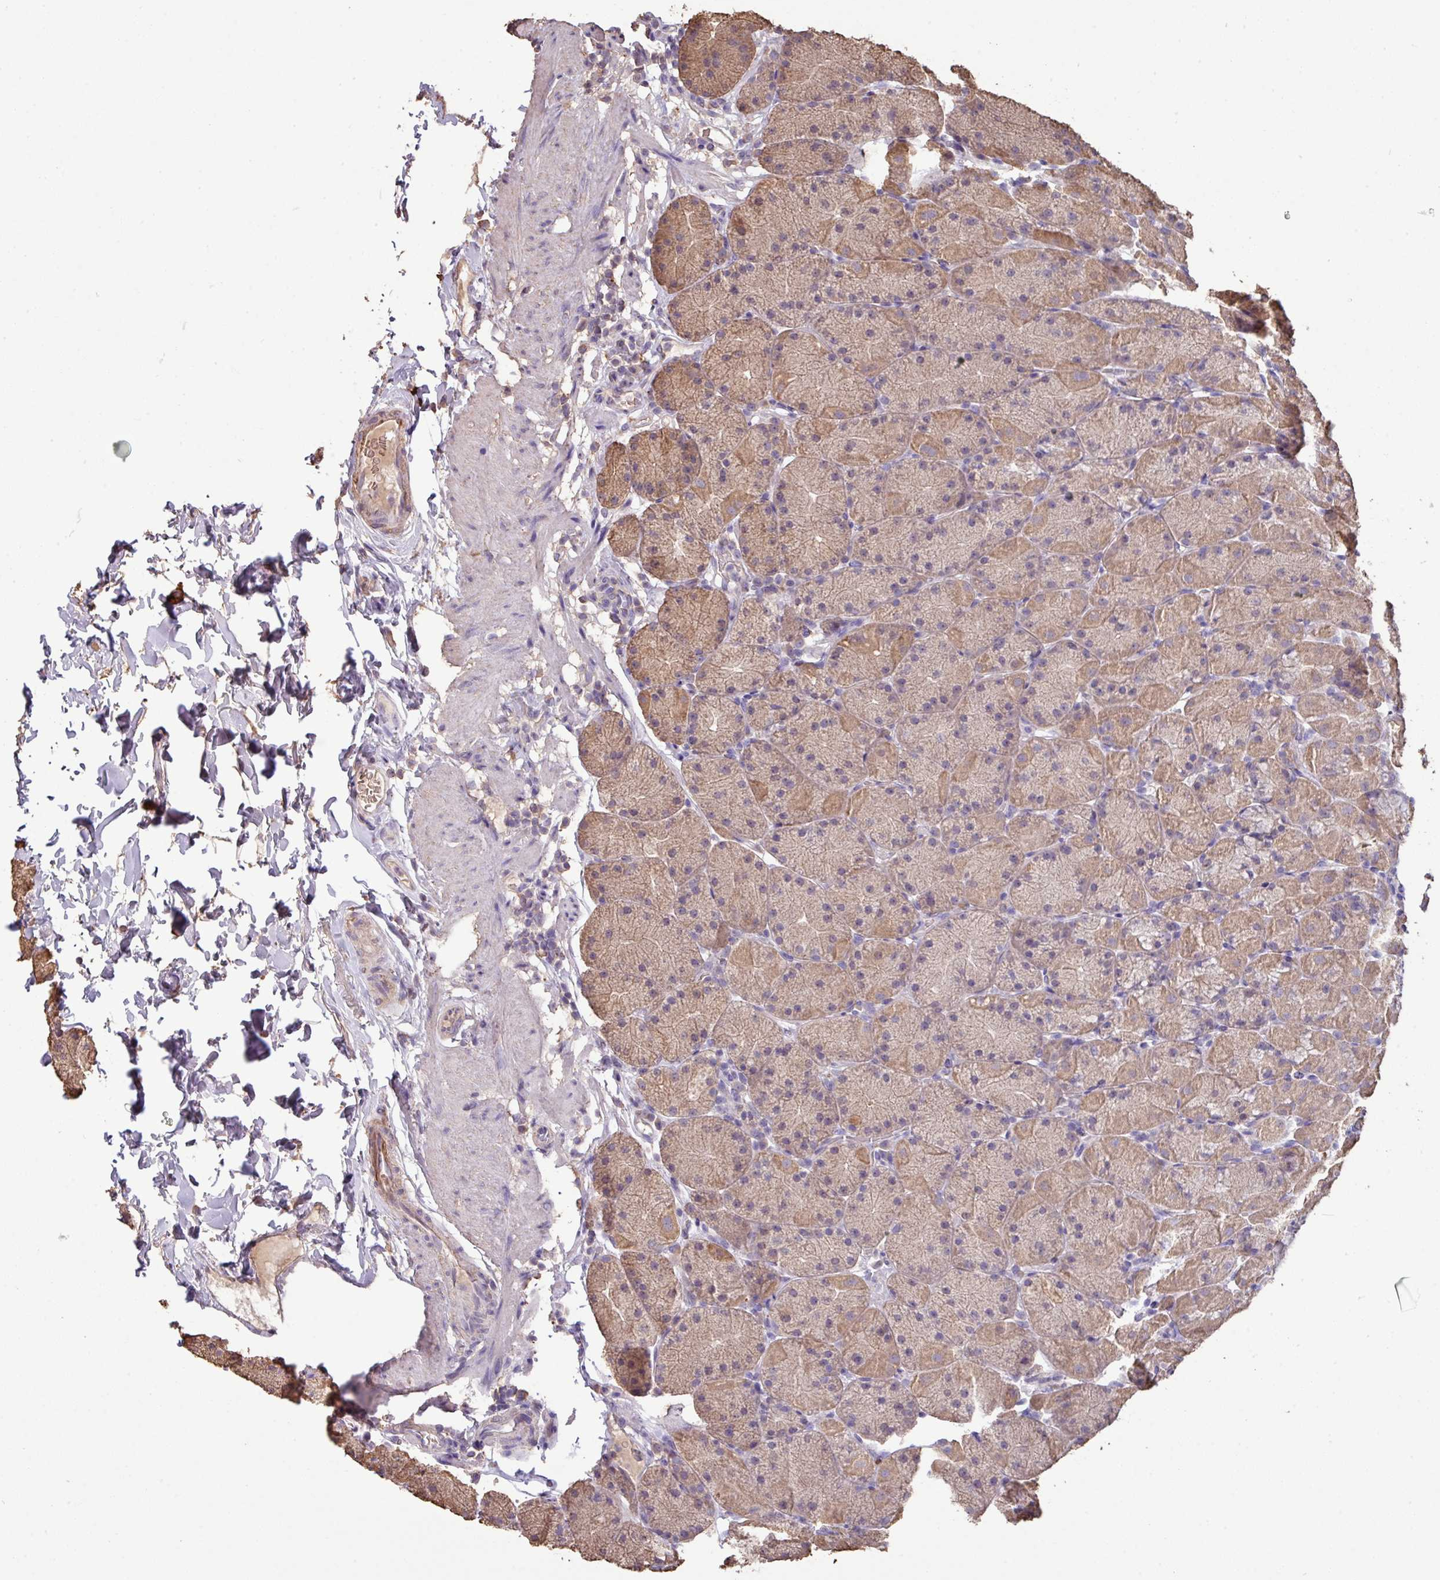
{"staining": {"intensity": "moderate", "quantity": ">75%", "location": "cytoplasmic/membranous"}, "tissue": "stomach", "cell_type": "Glandular cells", "image_type": "normal", "snomed": [{"axis": "morphology", "description": "Normal tissue, NOS"}, {"axis": "topography", "description": "Stomach, upper"}, {"axis": "topography", "description": "Stomach, lower"}], "caption": "Immunohistochemical staining of unremarkable human stomach shows moderate cytoplasmic/membranous protein staining in about >75% of glandular cells. (DAB IHC with brightfield microscopy, high magnification).", "gene": "CAMK2A", "patient": {"sex": "male", "age": 67}}